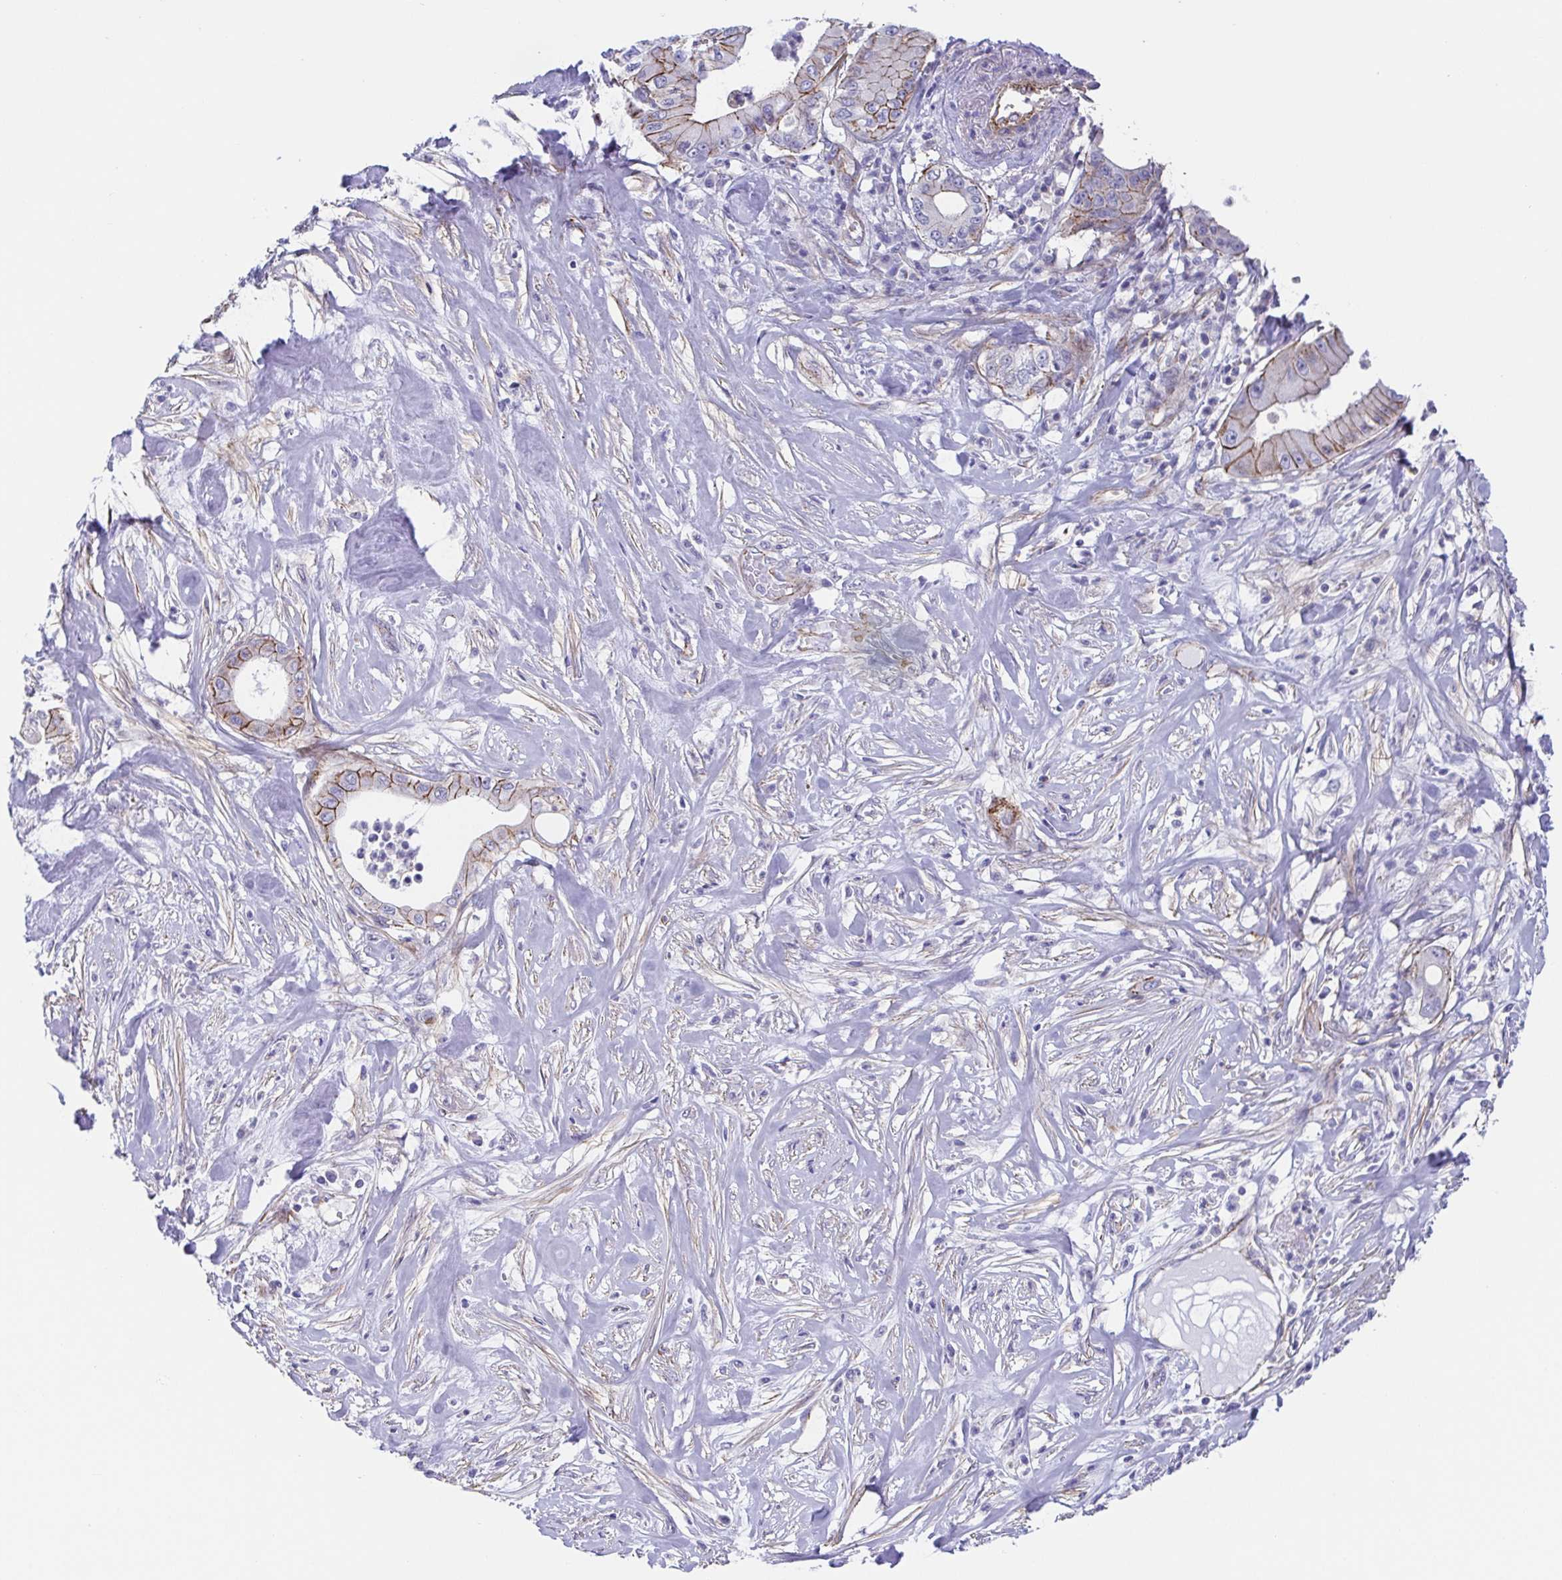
{"staining": {"intensity": "moderate", "quantity": "25%-75%", "location": "cytoplasmic/membranous"}, "tissue": "pancreatic cancer", "cell_type": "Tumor cells", "image_type": "cancer", "snomed": [{"axis": "morphology", "description": "Adenocarcinoma, NOS"}, {"axis": "topography", "description": "Pancreas"}], "caption": "Immunohistochemistry (IHC) histopathology image of neoplastic tissue: human pancreatic adenocarcinoma stained using IHC shows medium levels of moderate protein expression localized specifically in the cytoplasmic/membranous of tumor cells, appearing as a cytoplasmic/membranous brown color.", "gene": "TRAM2", "patient": {"sex": "male", "age": 71}}